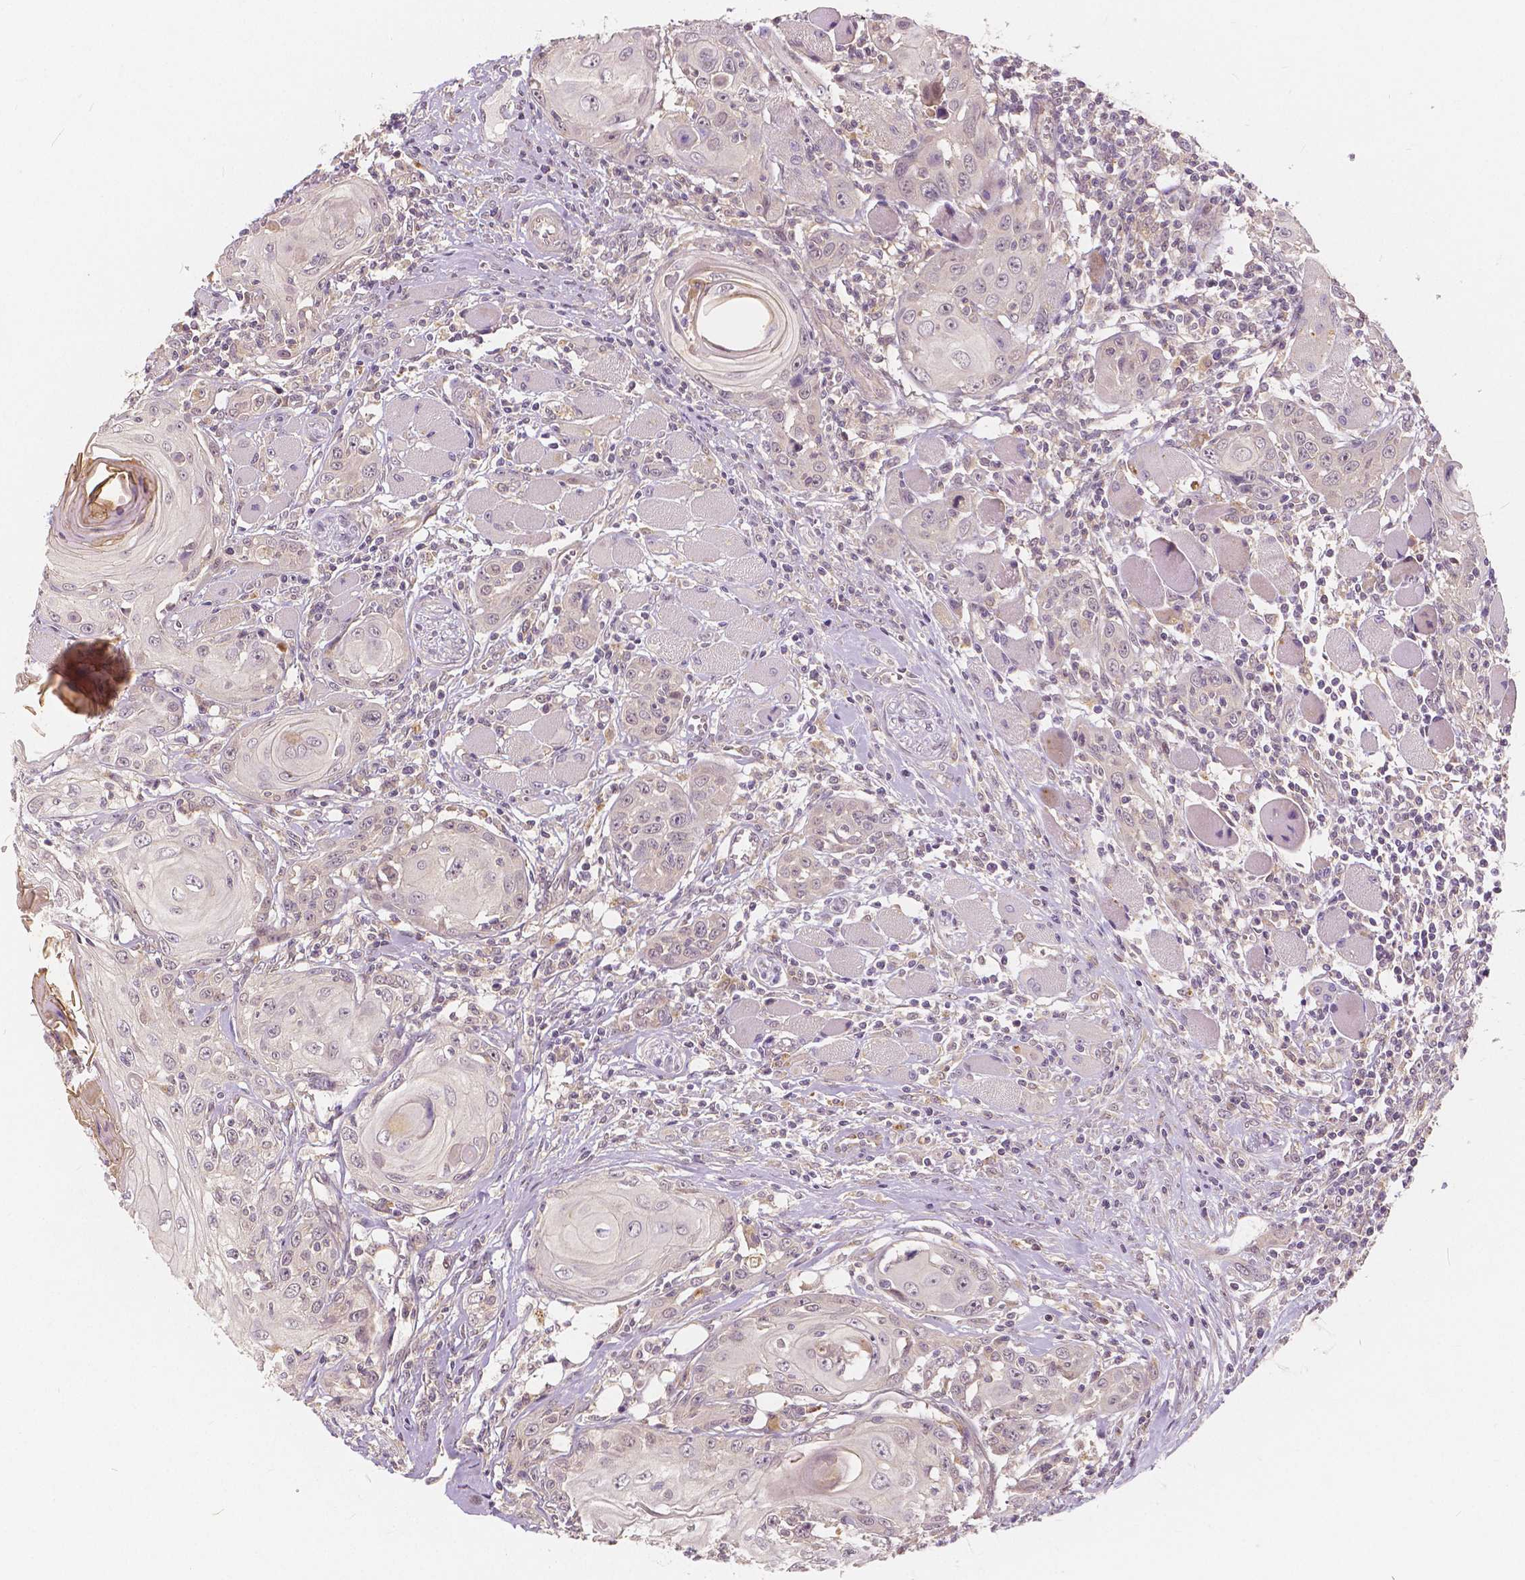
{"staining": {"intensity": "negative", "quantity": "none", "location": "none"}, "tissue": "head and neck cancer", "cell_type": "Tumor cells", "image_type": "cancer", "snomed": [{"axis": "morphology", "description": "Squamous cell carcinoma, NOS"}, {"axis": "topography", "description": "Head-Neck"}], "caption": "This is an immunohistochemistry histopathology image of human head and neck cancer (squamous cell carcinoma). There is no expression in tumor cells.", "gene": "SNX12", "patient": {"sex": "female", "age": 80}}